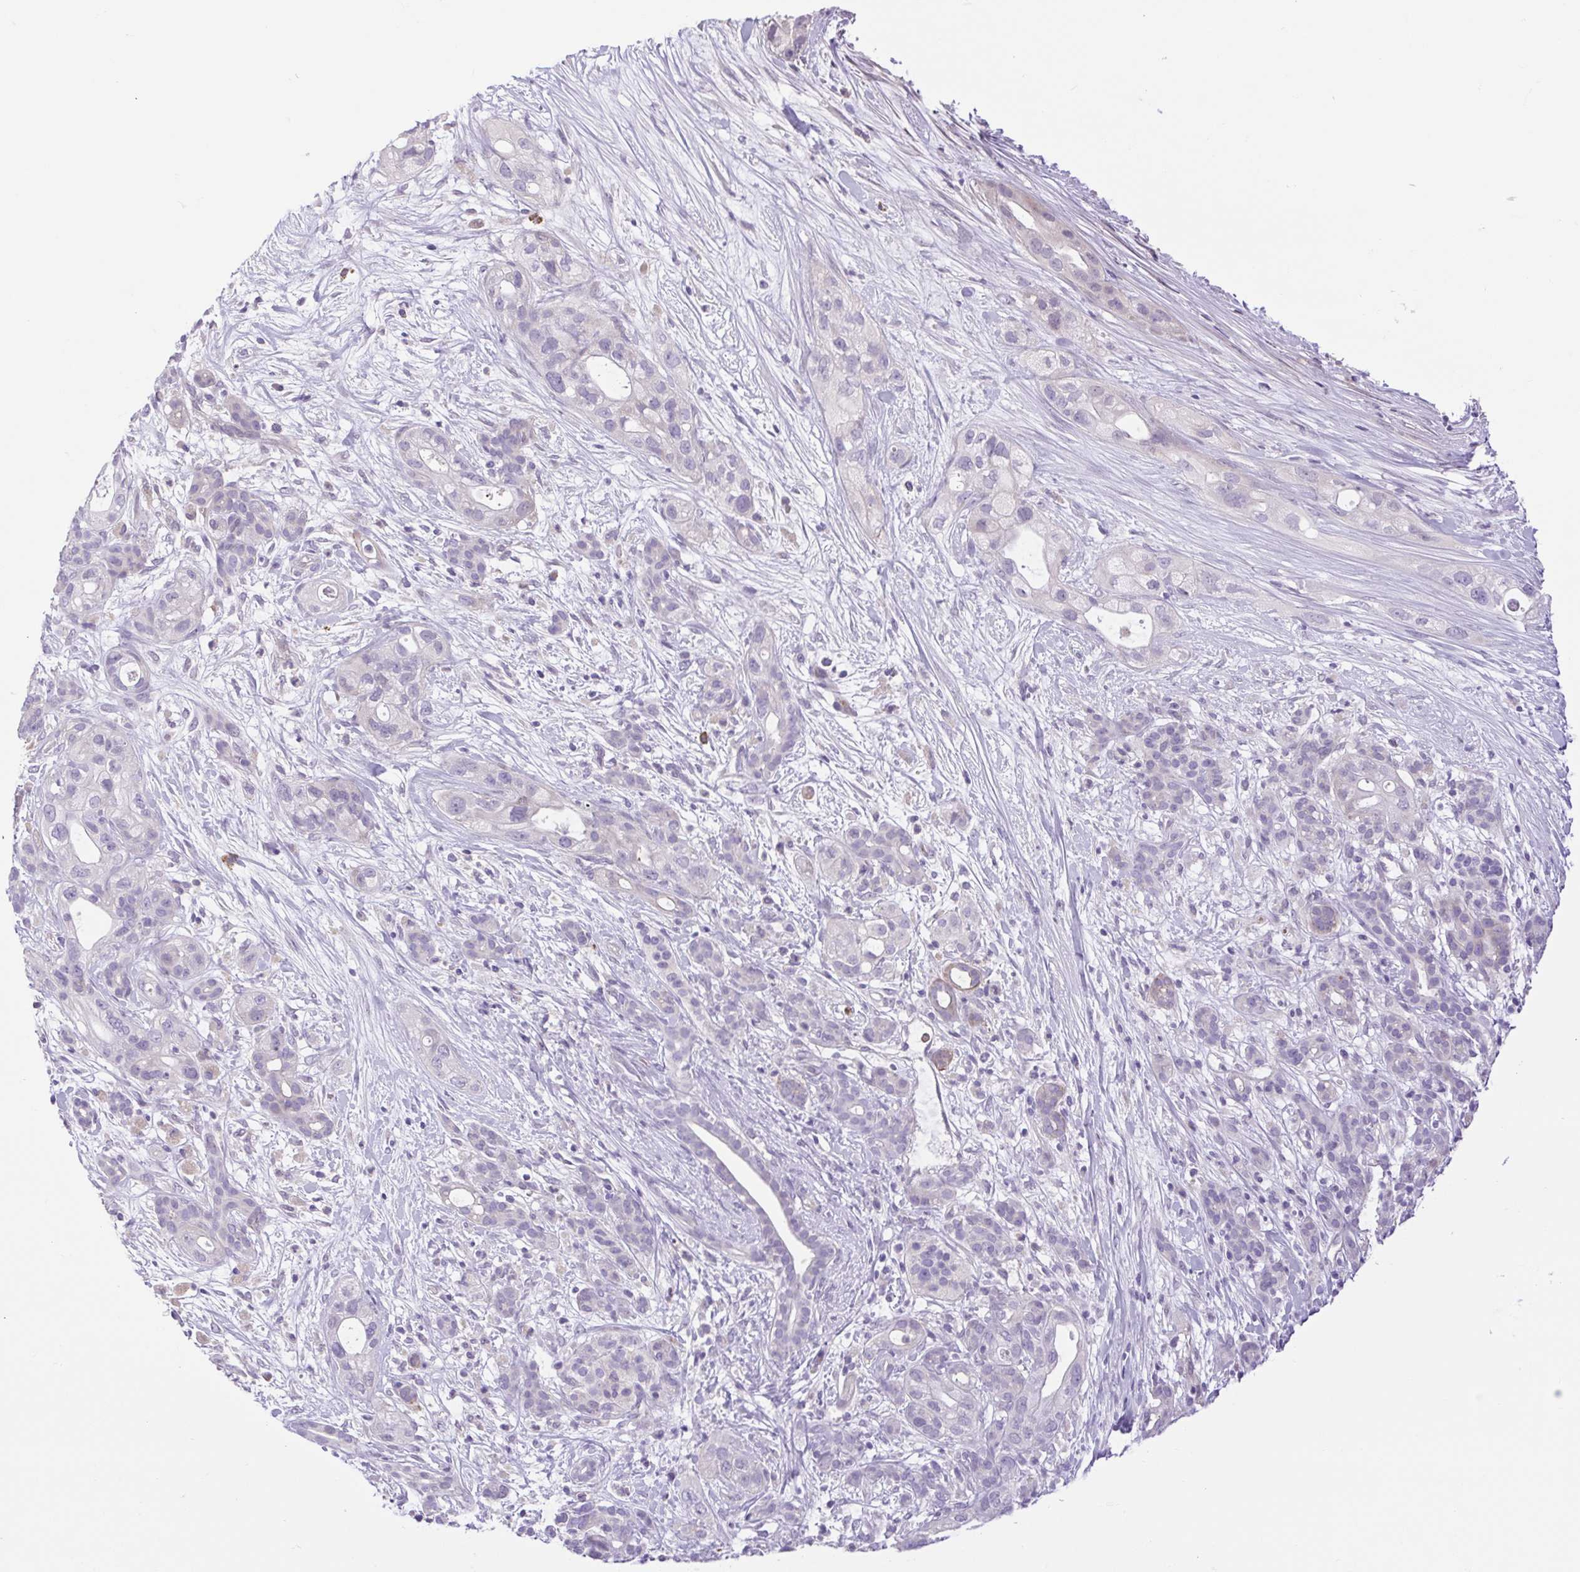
{"staining": {"intensity": "negative", "quantity": "none", "location": "none"}, "tissue": "pancreatic cancer", "cell_type": "Tumor cells", "image_type": "cancer", "snomed": [{"axis": "morphology", "description": "Adenocarcinoma, NOS"}, {"axis": "topography", "description": "Pancreas"}], "caption": "Immunohistochemistry (IHC) of human pancreatic cancer (adenocarcinoma) shows no staining in tumor cells. (Brightfield microscopy of DAB (3,3'-diaminobenzidine) immunohistochemistry (IHC) at high magnification).", "gene": "FAM177B", "patient": {"sex": "male", "age": 44}}